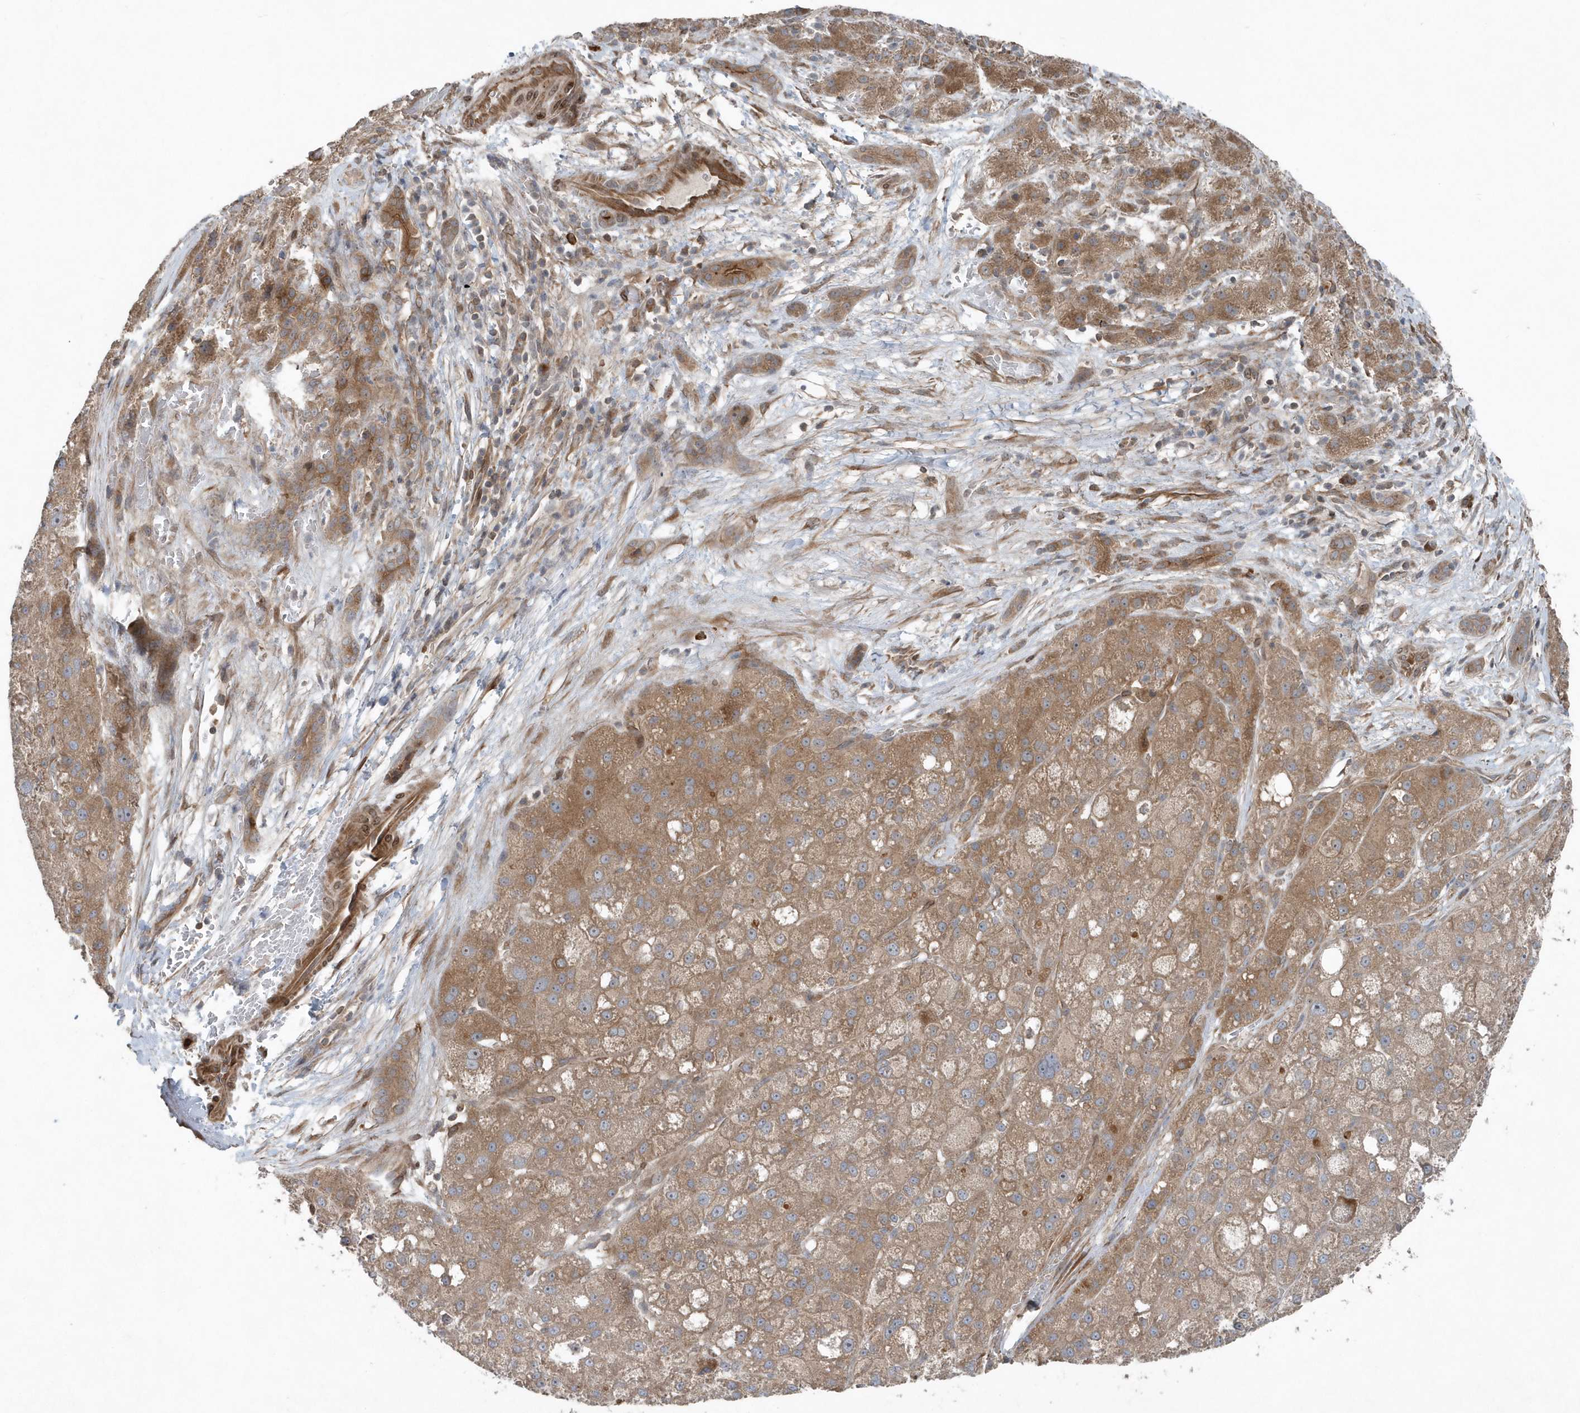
{"staining": {"intensity": "moderate", "quantity": ">75%", "location": "cytoplasmic/membranous"}, "tissue": "liver cancer", "cell_type": "Tumor cells", "image_type": "cancer", "snomed": [{"axis": "morphology", "description": "Carcinoma, Hepatocellular, NOS"}, {"axis": "topography", "description": "Liver"}], "caption": "Hepatocellular carcinoma (liver) stained with a brown dye exhibits moderate cytoplasmic/membranous positive staining in approximately >75% of tumor cells.", "gene": "MCC", "patient": {"sex": "male", "age": 57}}